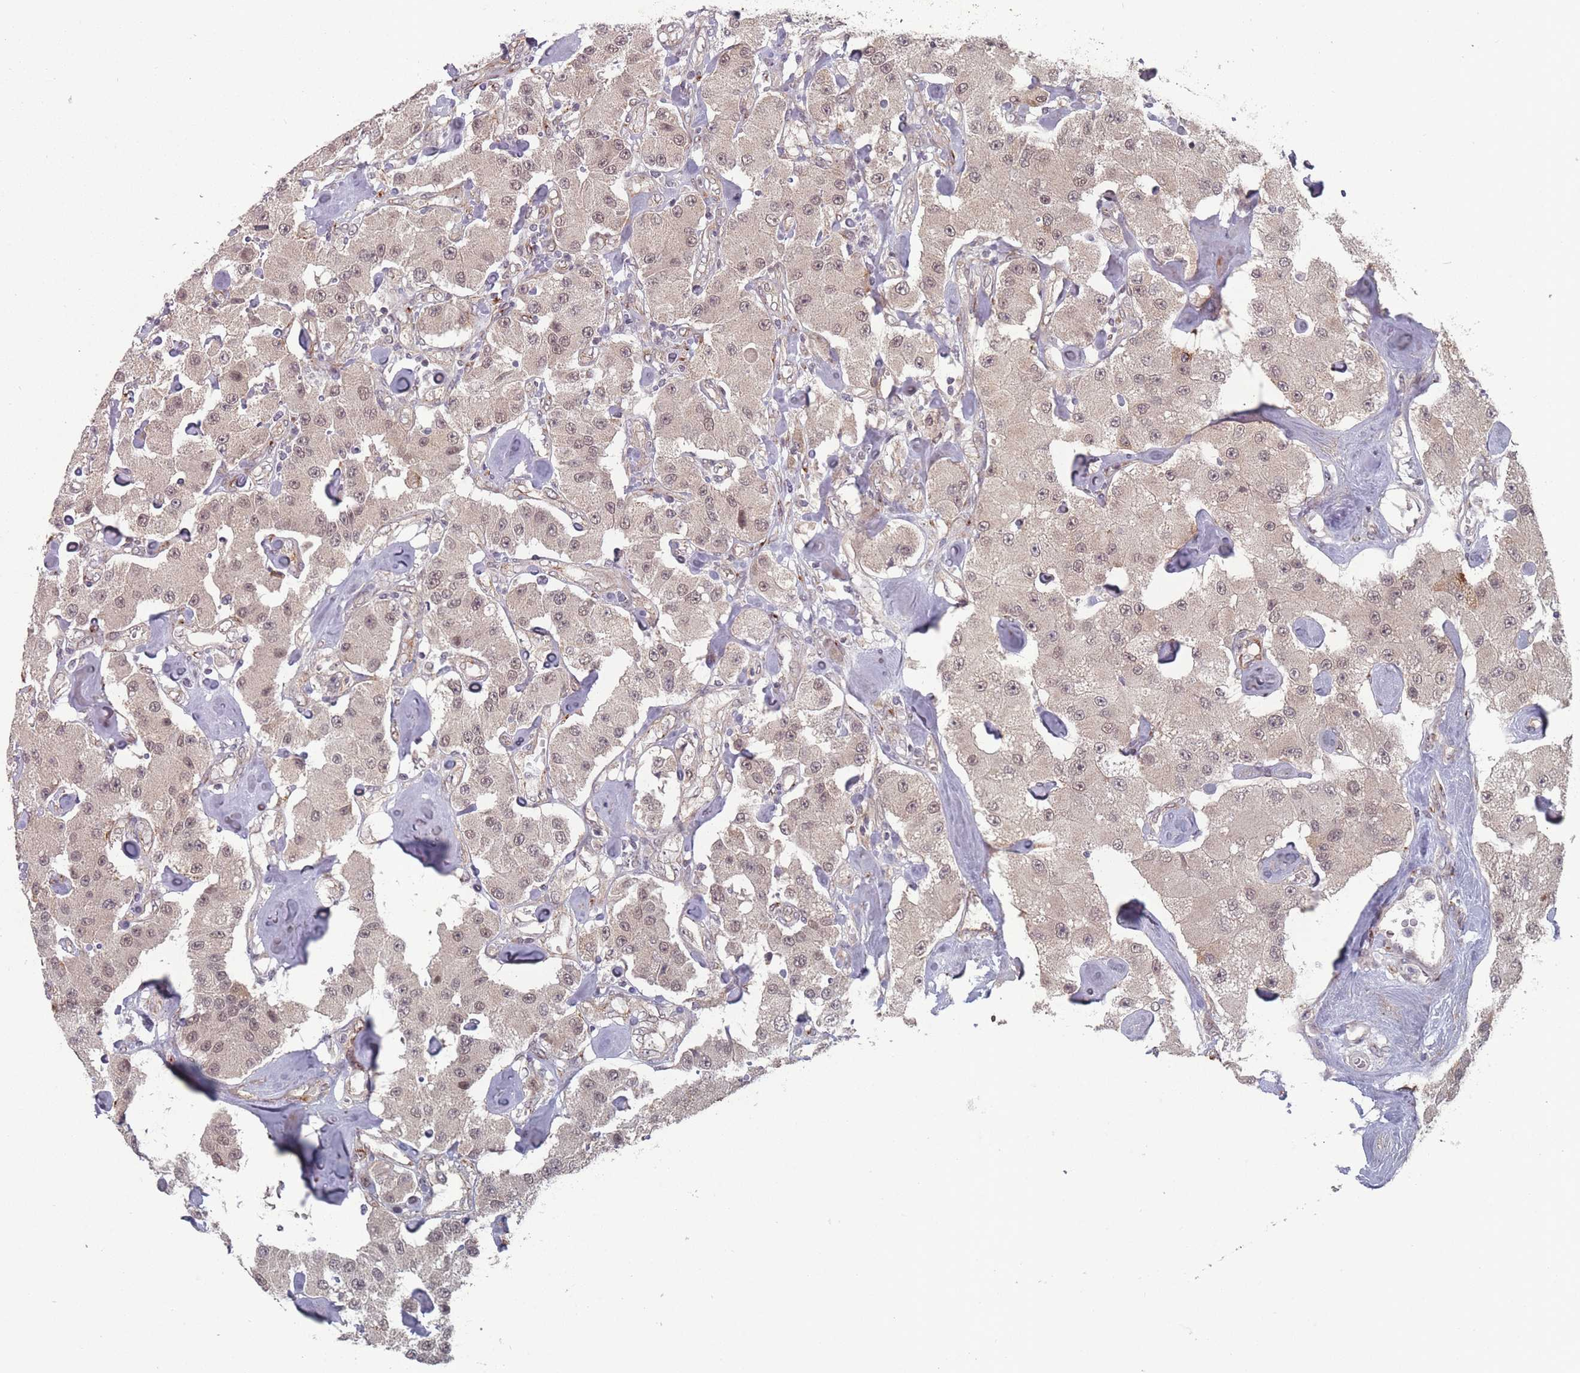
{"staining": {"intensity": "weak", "quantity": "25%-75%", "location": "nuclear"}, "tissue": "carcinoid", "cell_type": "Tumor cells", "image_type": "cancer", "snomed": [{"axis": "morphology", "description": "Carcinoid, malignant, NOS"}, {"axis": "topography", "description": "Pancreas"}], "caption": "Malignant carcinoid stained with DAB (3,3'-diaminobenzidine) immunohistochemistry (IHC) exhibits low levels of weak nuclear staining in approximately 25%-75% of tumor cells. (Stains: DAB (3,3'-diaminobenzidine) in brown, nuclei in blue, Microscopy: brightfield microscopy at high magnification).", "gene": "CNTRL", "patient": {"sex": "male", "age": 41}}